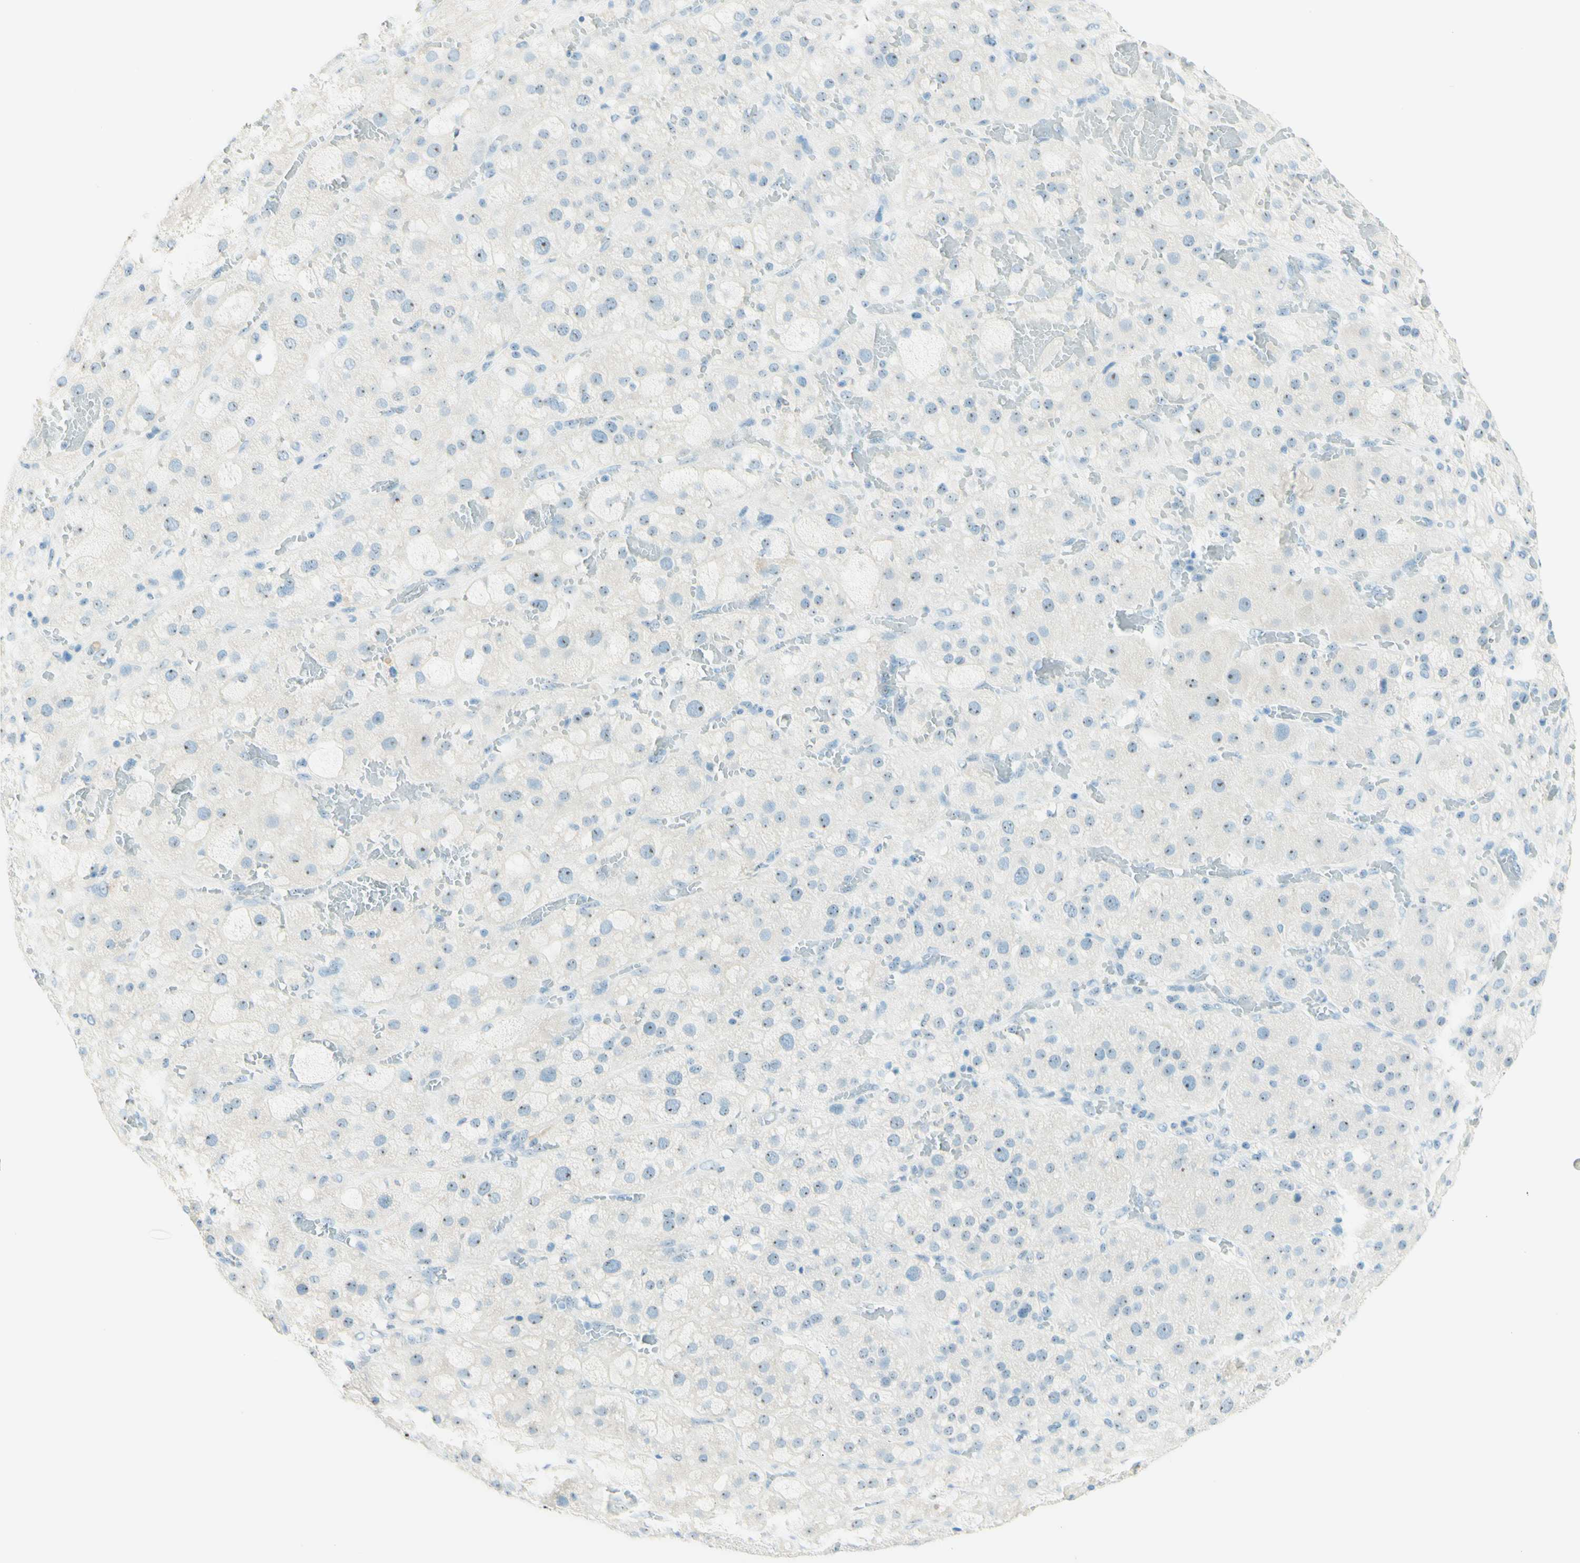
{"staining": {"intensity": "weak", "quantity": "25%-75%", "location": "nuclear"}, "tissue": "adrenal gland", "cell_type": "Glandular cells", "image_type": "normal", "snomed": [{"axis": "morphology", "description": "Normal tissue, NOS"}, {"axis": "topography", "description": "Adrenal gland"}], "caption": "A low amount of weak nuclear staining is identified in about 25%-75% of glandular cells in normal adrenal gland.", "gene": "FMR1NB", "patient": {"sex": "female", "age": 47}}